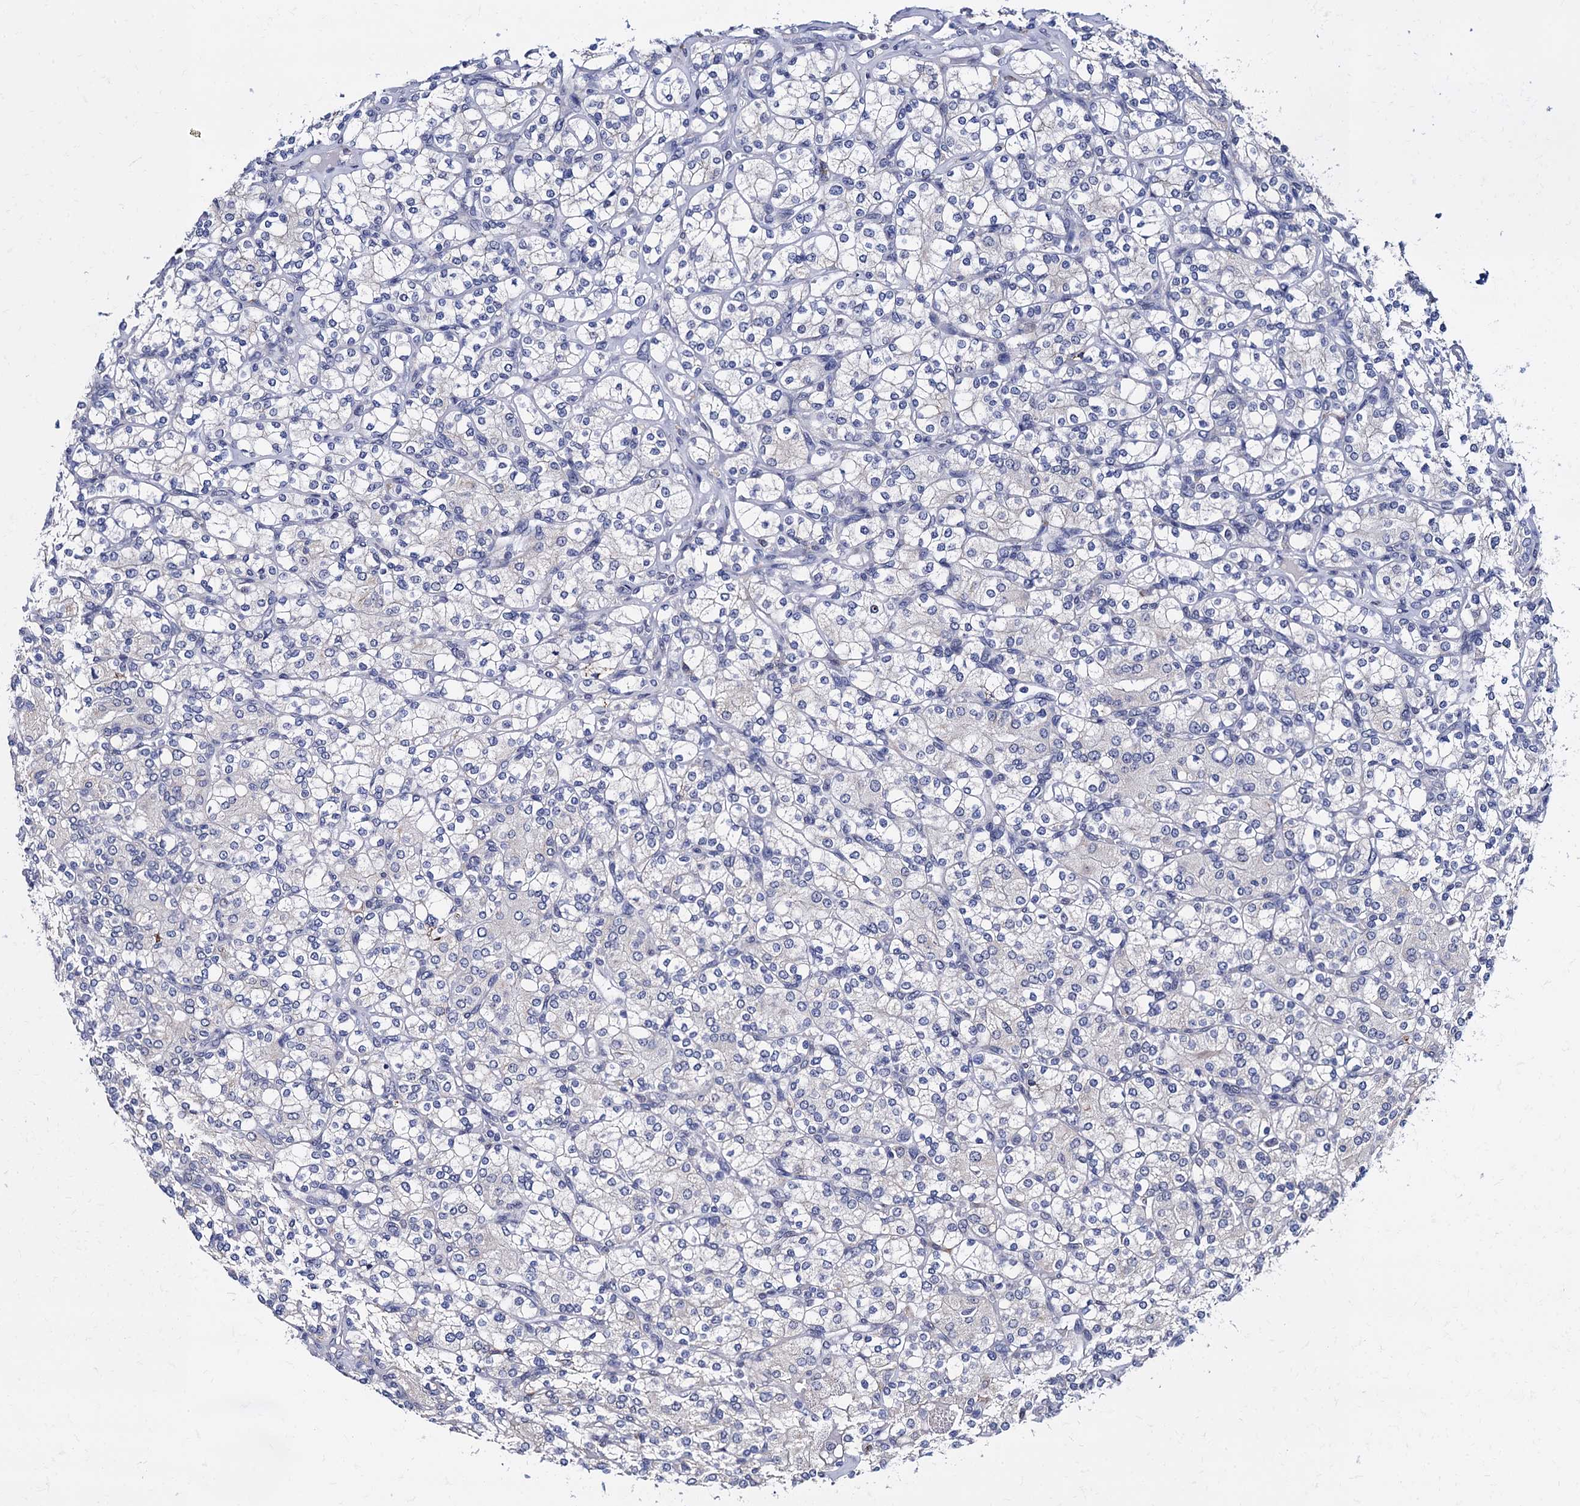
{"staining": {"intensity": "negative", "quantity": "none", "location": "none"}, "tissue": "renal cancer", "cell_type": "Tumor cells", "image_type": "cancer", "snomed": [{"axis": "morphology", "description": "Adenocarcinoma, NOS"}, {"axis": "topography", "description": "Kidney"}], "caption": "Renal adenocarcinoma was stained to show a protein in brown. There is no significant expression in tumor cells.", "gene": "SLC7A10", "patient": {"sex": "male", "age": 77}}